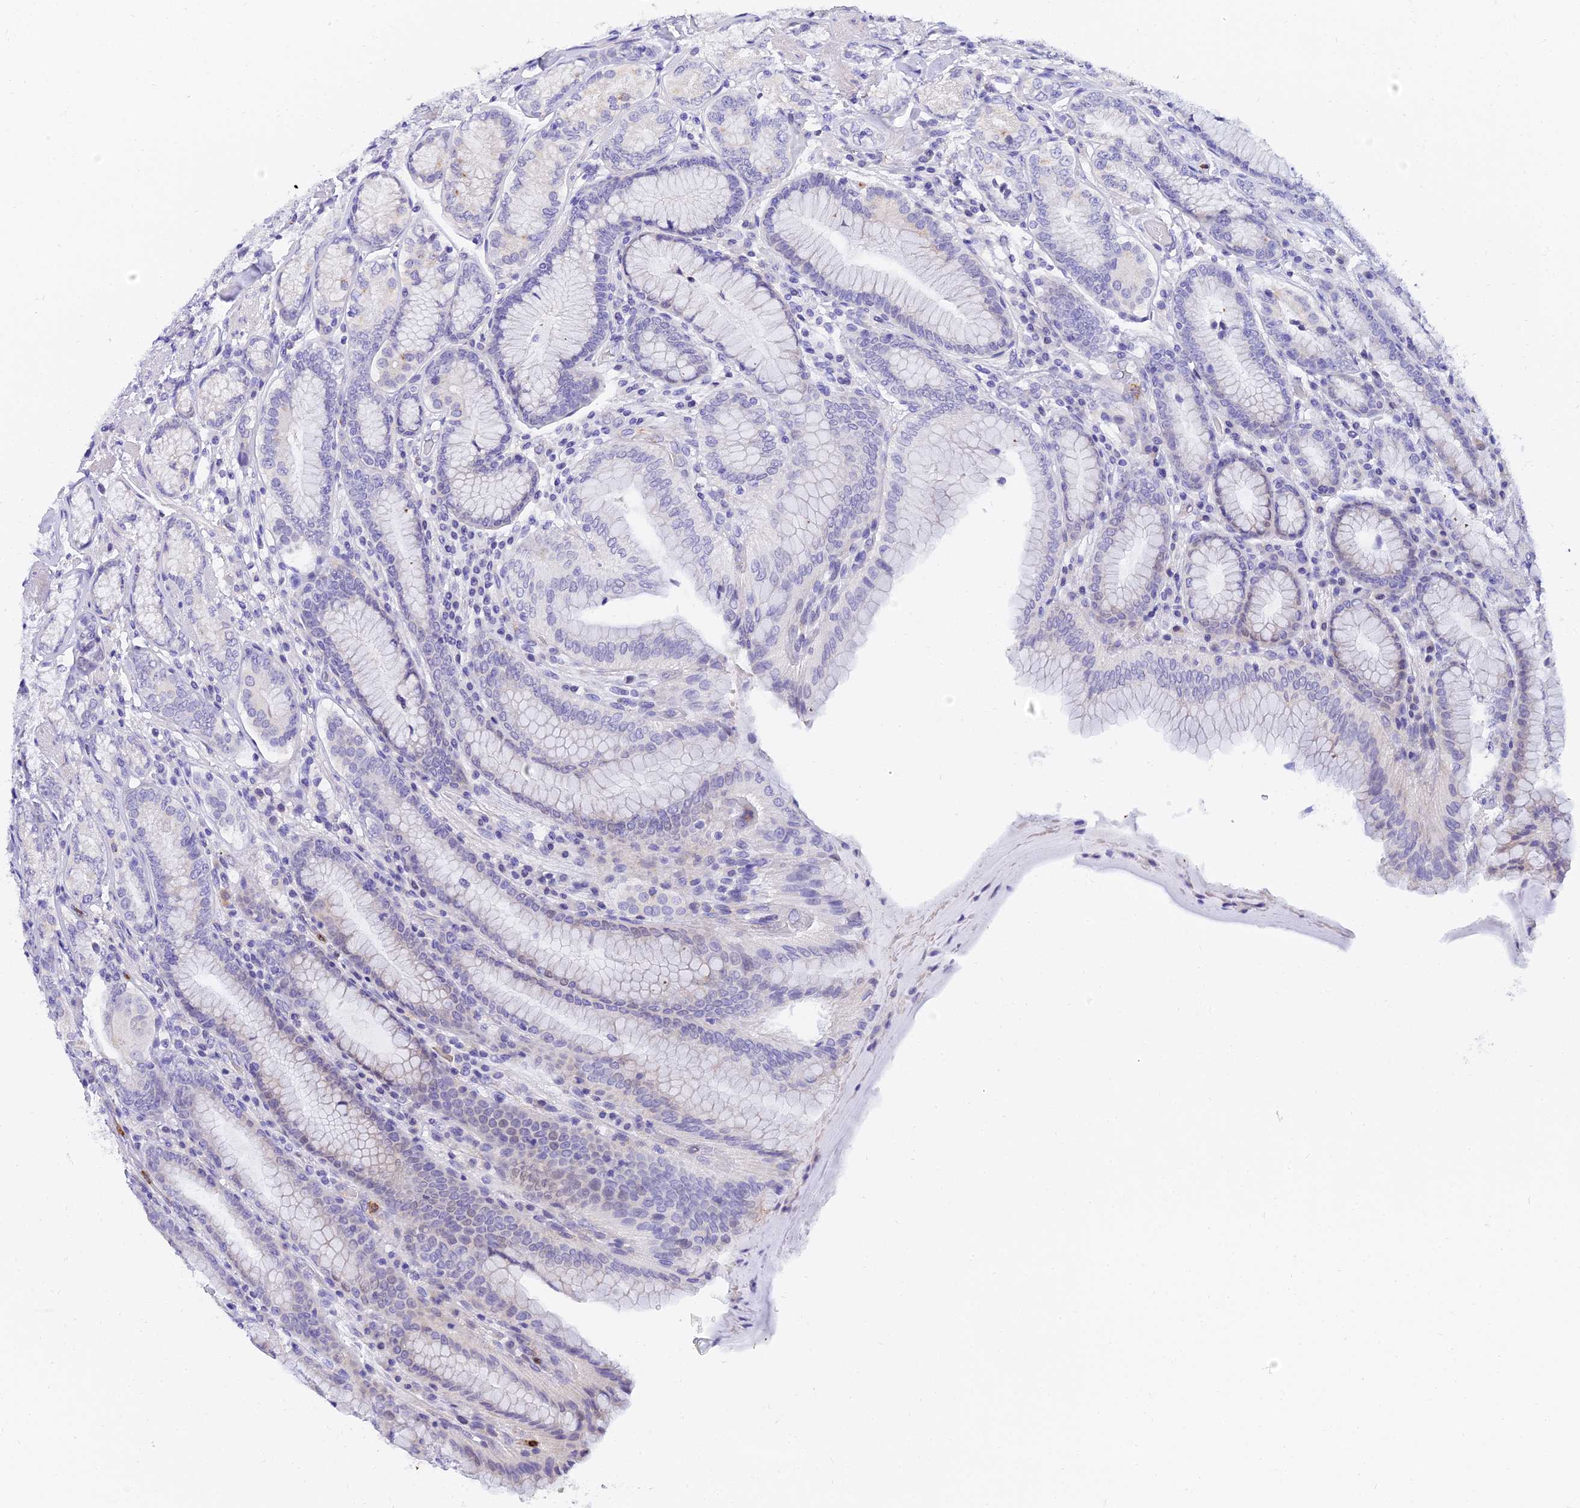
{"staining": {"intensity": "weak", "quantity": "<25%", "location": "cytoplasmic/membranous"}, "tissue": "stomach", "cell_type": "Glandular cells", "image_type": "normal", "snomed": [{"axis": "morphology", "description": "Normal tissue, NOS"}, {"axis": "topography", "description": "Stomach, upper"}, {"axis": "topography", "description": "Stomach, lower"}], "caption": "Glandular cells are negative for brown protein staining in benign stomach. Brightfield microscopy of immunohistochemistry stained with DAB (brown) and hematoxylin (blue), captured at high magnification.", "gene": "VWC2L", "patient": {"sex": "female", "age": 76}}